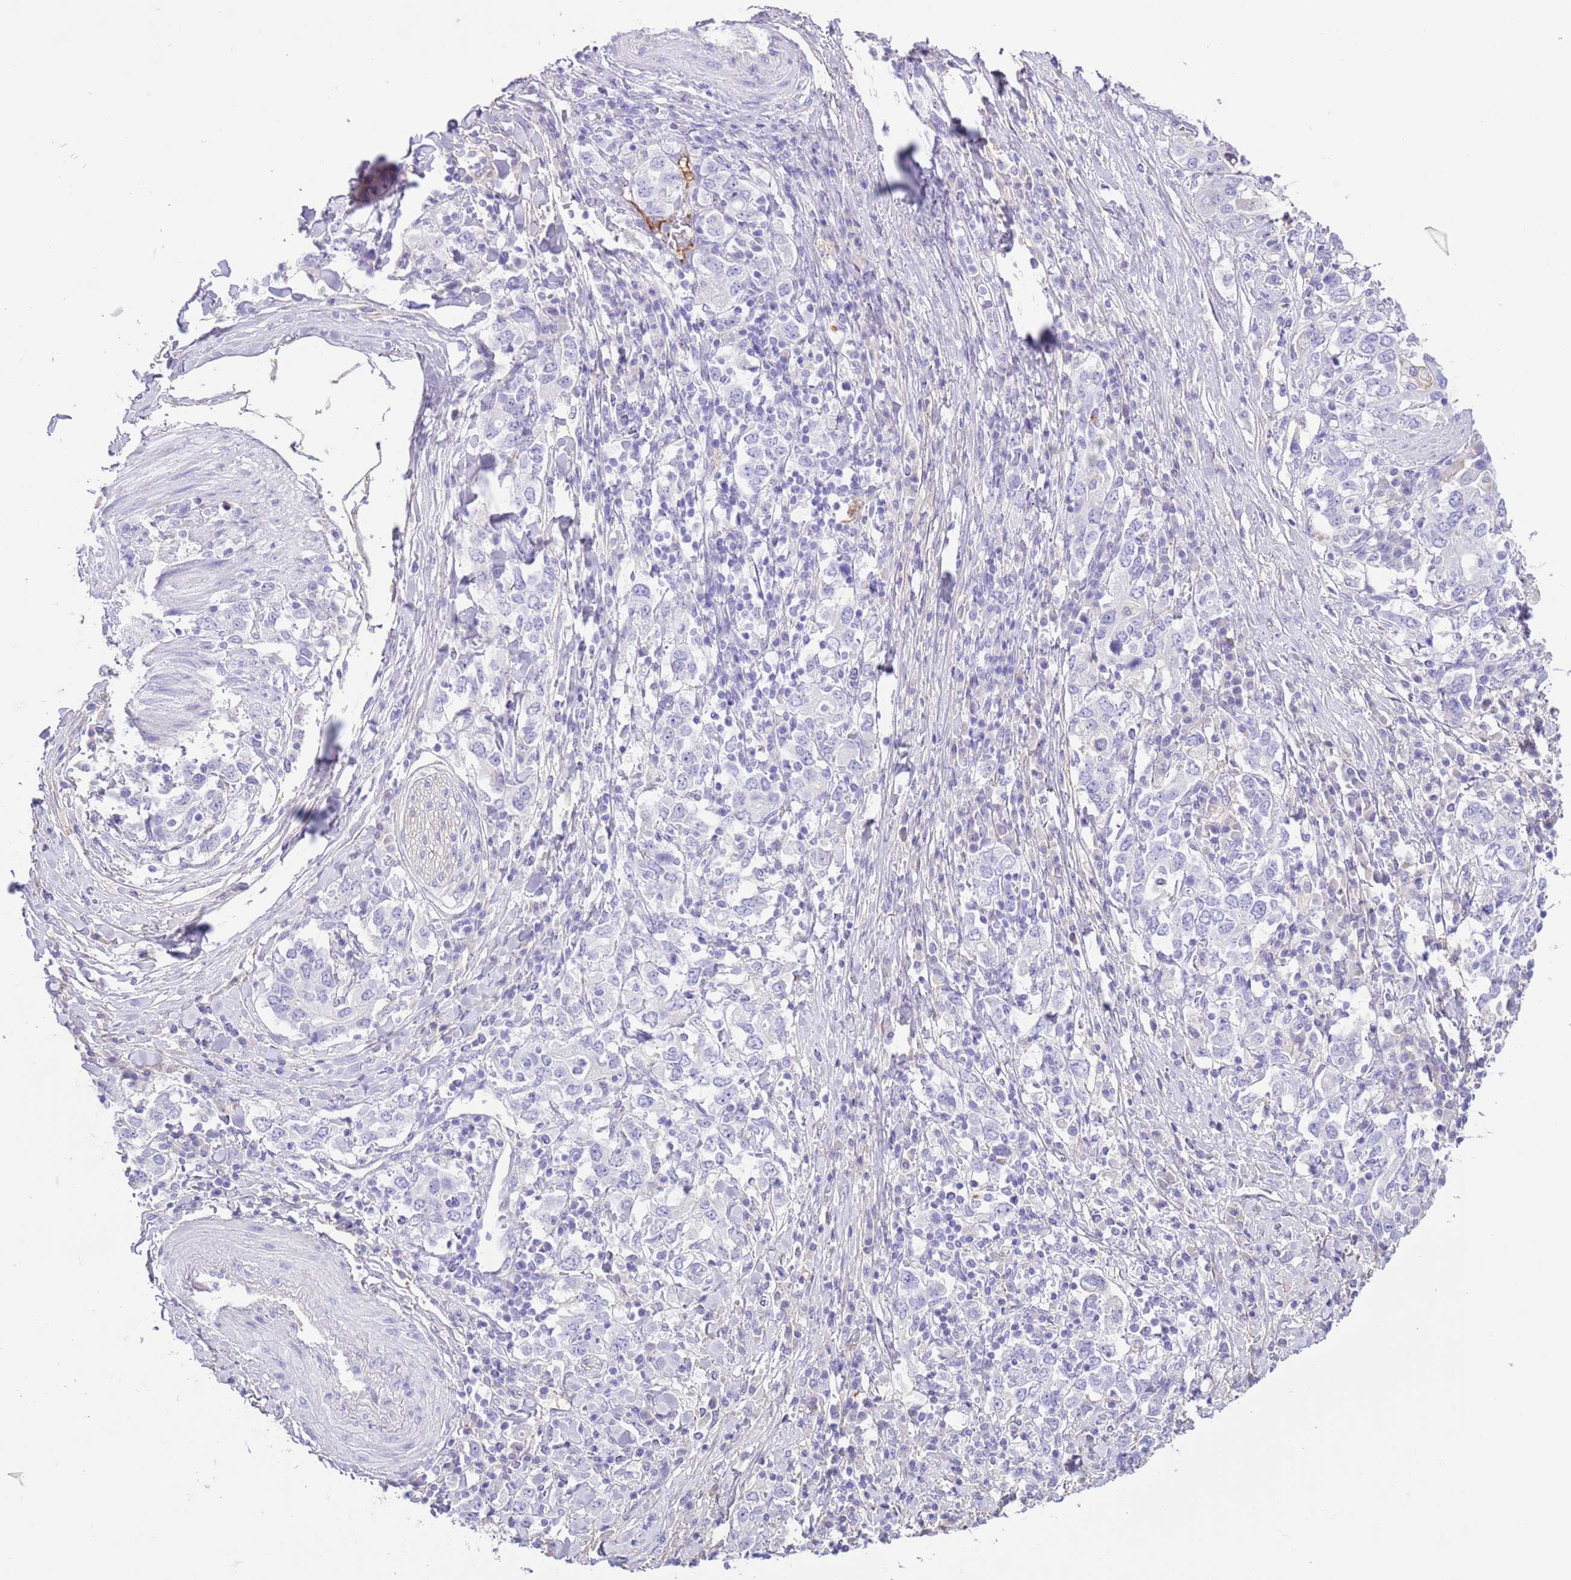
{"staining": {"intensity": "negative", "quantity": "none", "location": "none"}, "tissue": "stomach cancer", "cell_type": "Tumor cells", "image_type": "cancer", "snomed": [{"axis": "morphology", "description": "Adenocarcinoma, NOS"}, {"axis": "topography", "description": "Stomach, upper"}, {"axis": "topography", "description": "Stomach"}], "caption": "Tumor cells show no significant staining in stomach adenocarcinoma.", "gene": "IGF1", "patient": {"sex": "male", "age": 62}}